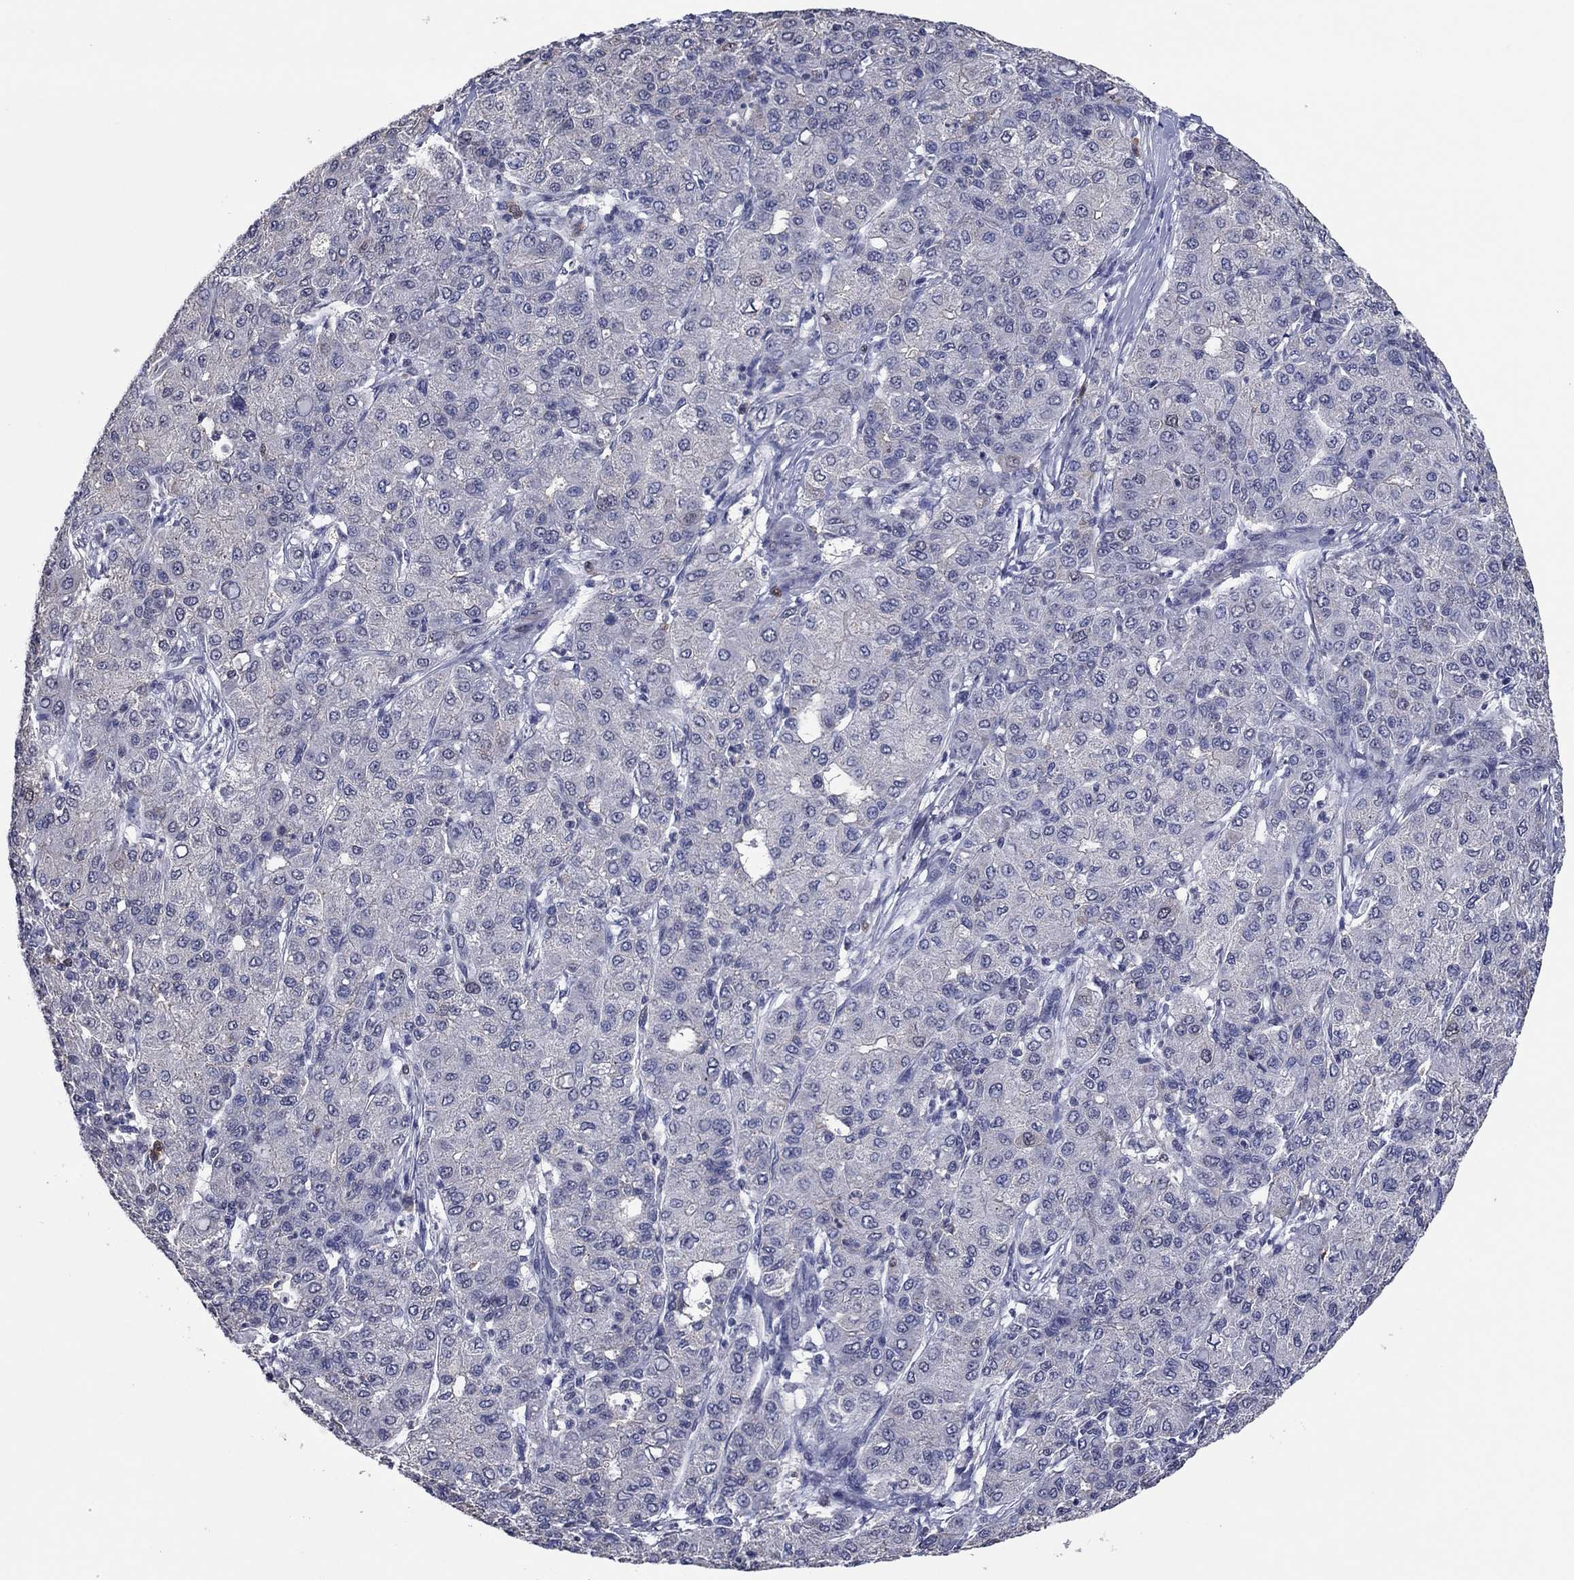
{"staining": {"intensity": "negative", "quantity": "none", "location": "none"}, "tissue": "liver cancer", "cell_type": "Tumor cells", "image_type": "cancer", "snomed": [{"axis": "morphology", "description": "Carcinoma, Hepatocellular, NOS"}, {"axis": "topography", "description": "Liver"}], "caption": "An IHC histopathology image of hepatocellular carcinoma (liver) is shown. There is no staining in tumor cells of hepatocellular carcinoma (liver).", "gene": "TYMS", "patient": {"sex": "male", "age": 65}}